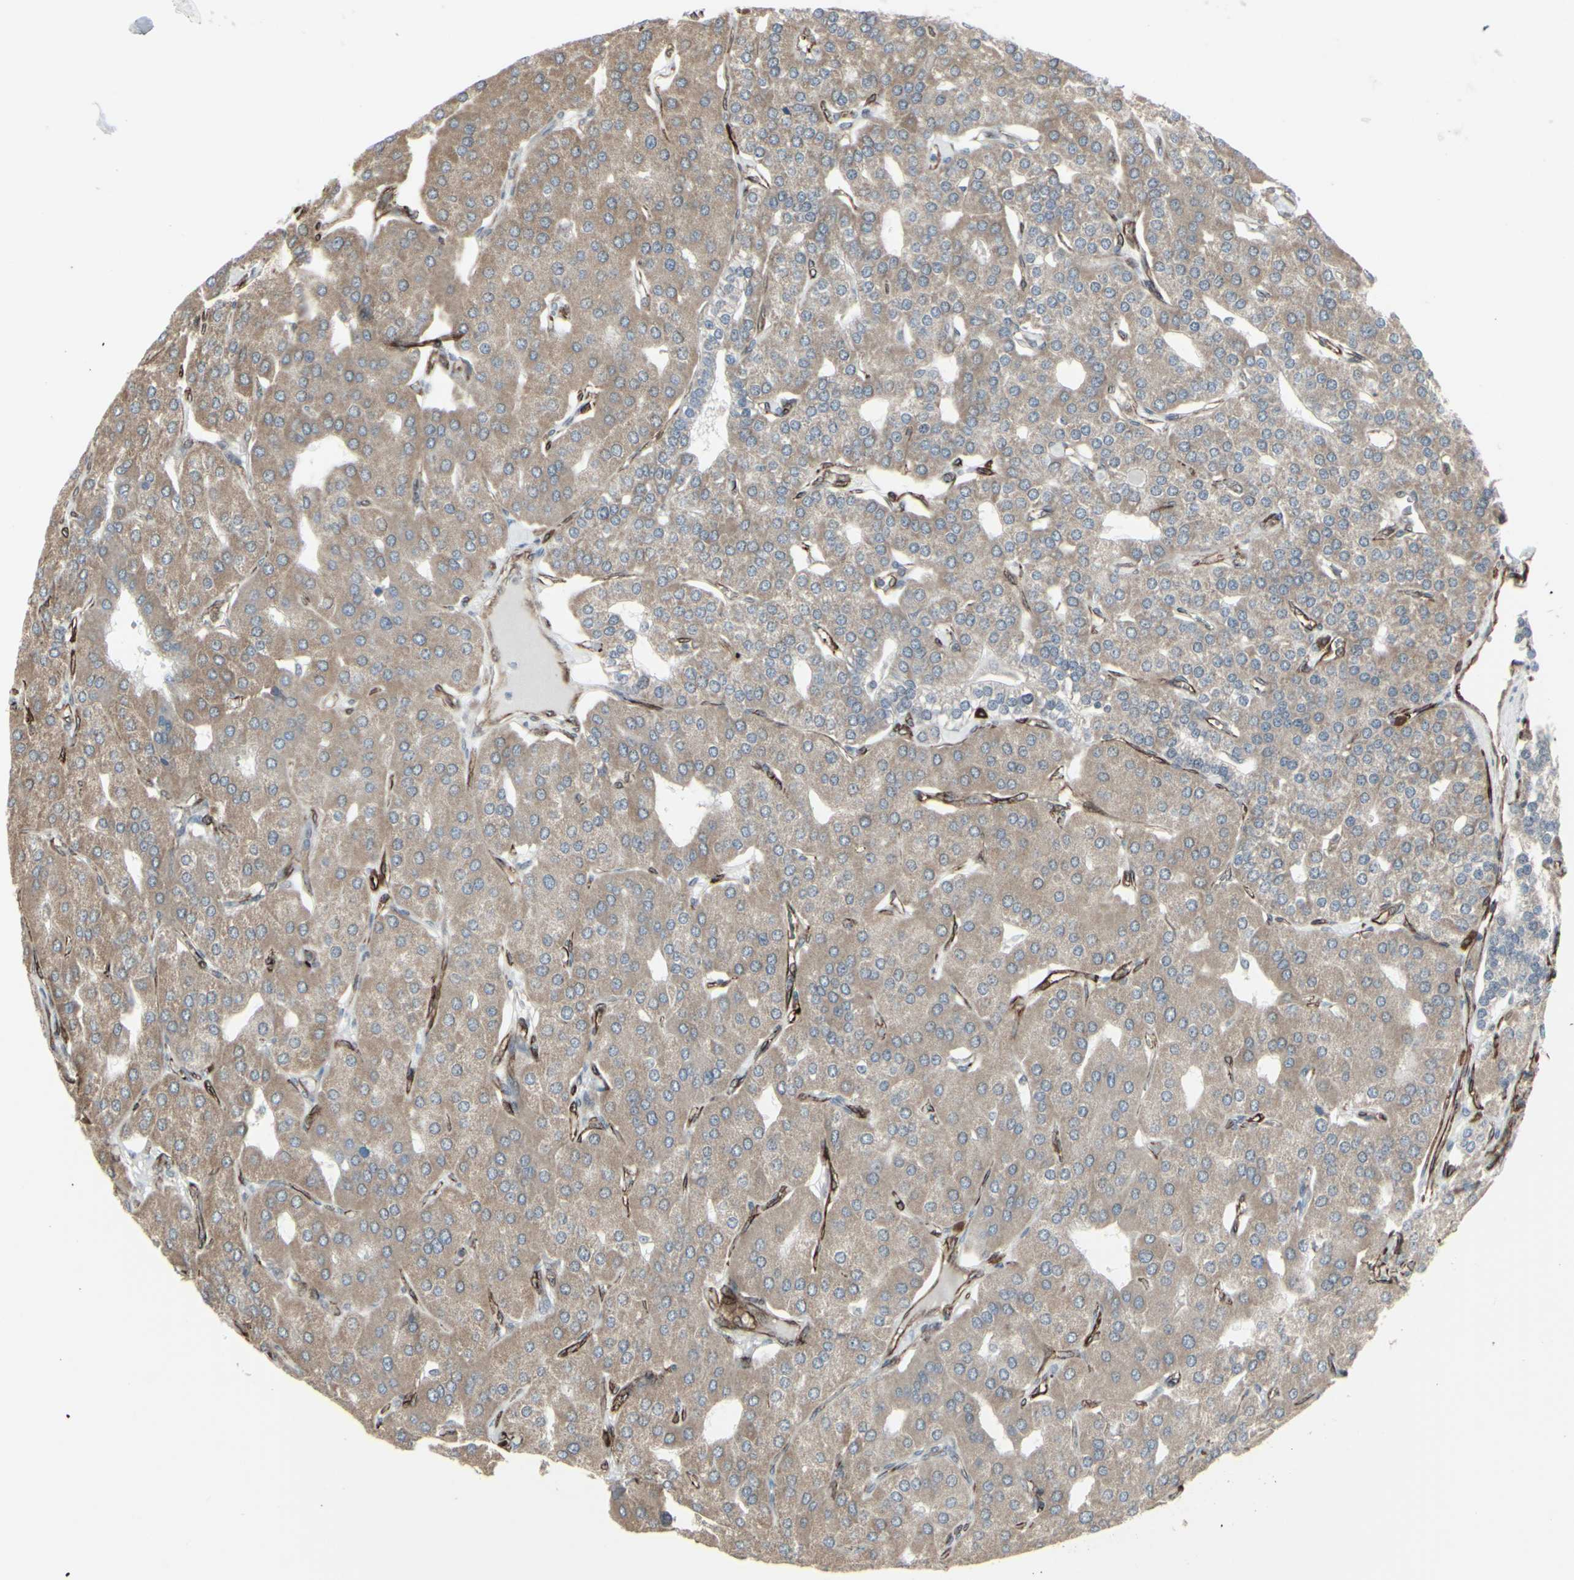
{"staining": {"intensity": "weak", "quantity": "25%-75%", "location": "cytoplasmic/membranous"}, "tissue": "parathyroid gland", "cell_type": "Glandular cells", "image_type": "normal", "snomed": [{"axis": "morphology", "description": "Normal tissue, NOS"}, {"axis": "morphology", "description": "Adenoma, NOS"}, {"axis": "topography", "description": "Parathyroid gland"}], "caption": "This photomicrograph displays immunohistochemistry (IHC) staining of normal human parathyroid gland, with low weak cytoplasmic/membranous positivity in approximately 25%-75% of glandular cells.", "gene": "DTX3L", "patient": {"sex": "female", "age": 86}}